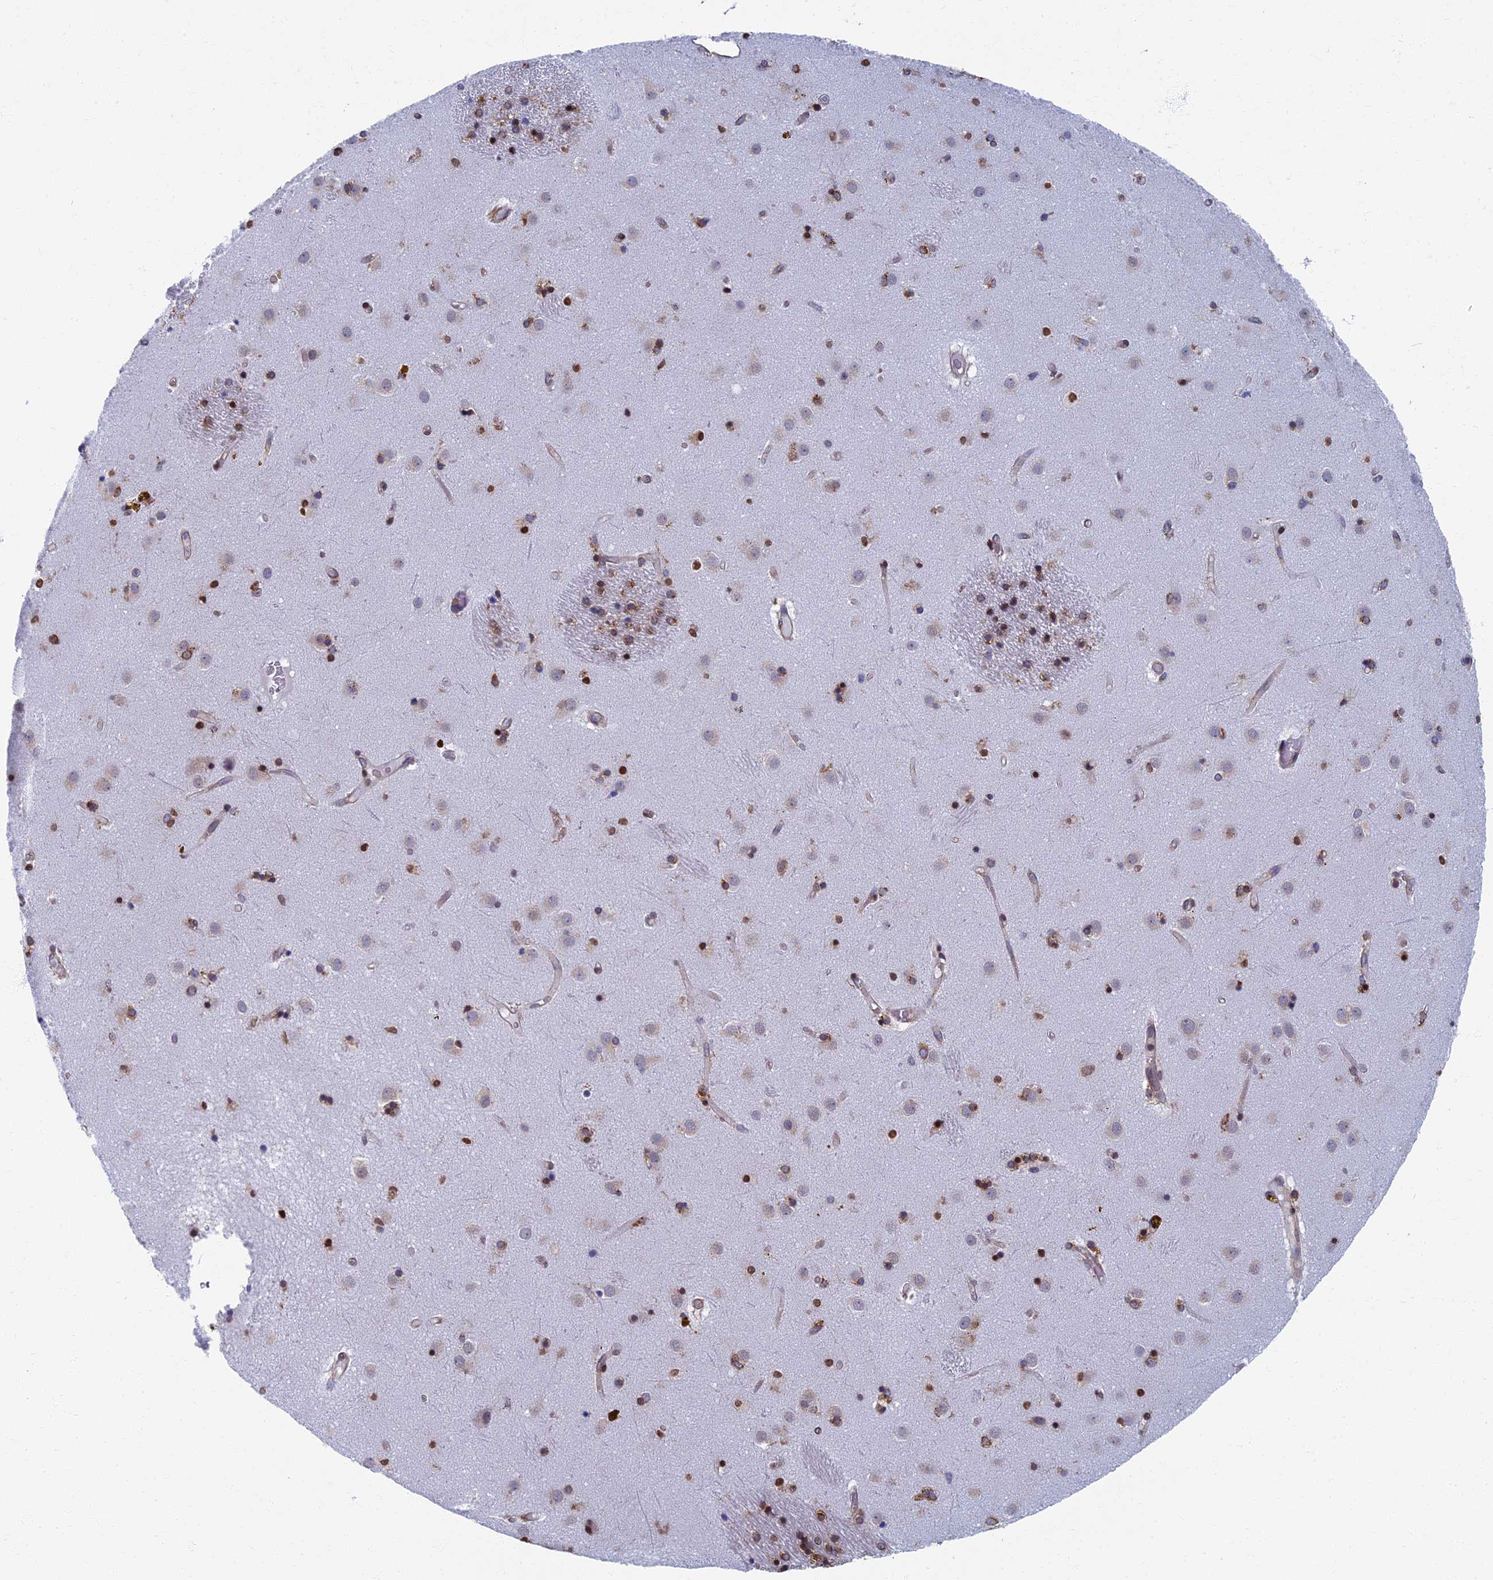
{"staining": {"intensity": "strong", "quantity": "<25%", "location": "cytoplasmic/membranous,nuclear"}, "tissue": "caudate", "cell_type": "Glial cells", "image_type": "normal", "snomed": [{"axis": "morphology", "description": "Normal tissue, NOS"}, {"axis": "topography", "description": "Lateral ventricle wall"}], "caption": "DAB immunohistochemical staining of unremarkable human caudate demonstrates strong cytoplasmic/membranous,nuclear protein expression in about <25% of glial cells. The protein is shown in brown color, while the nuclei are stained blue.", "gene": "YBX1", "patient": {"sex": "male", "age": 70}}